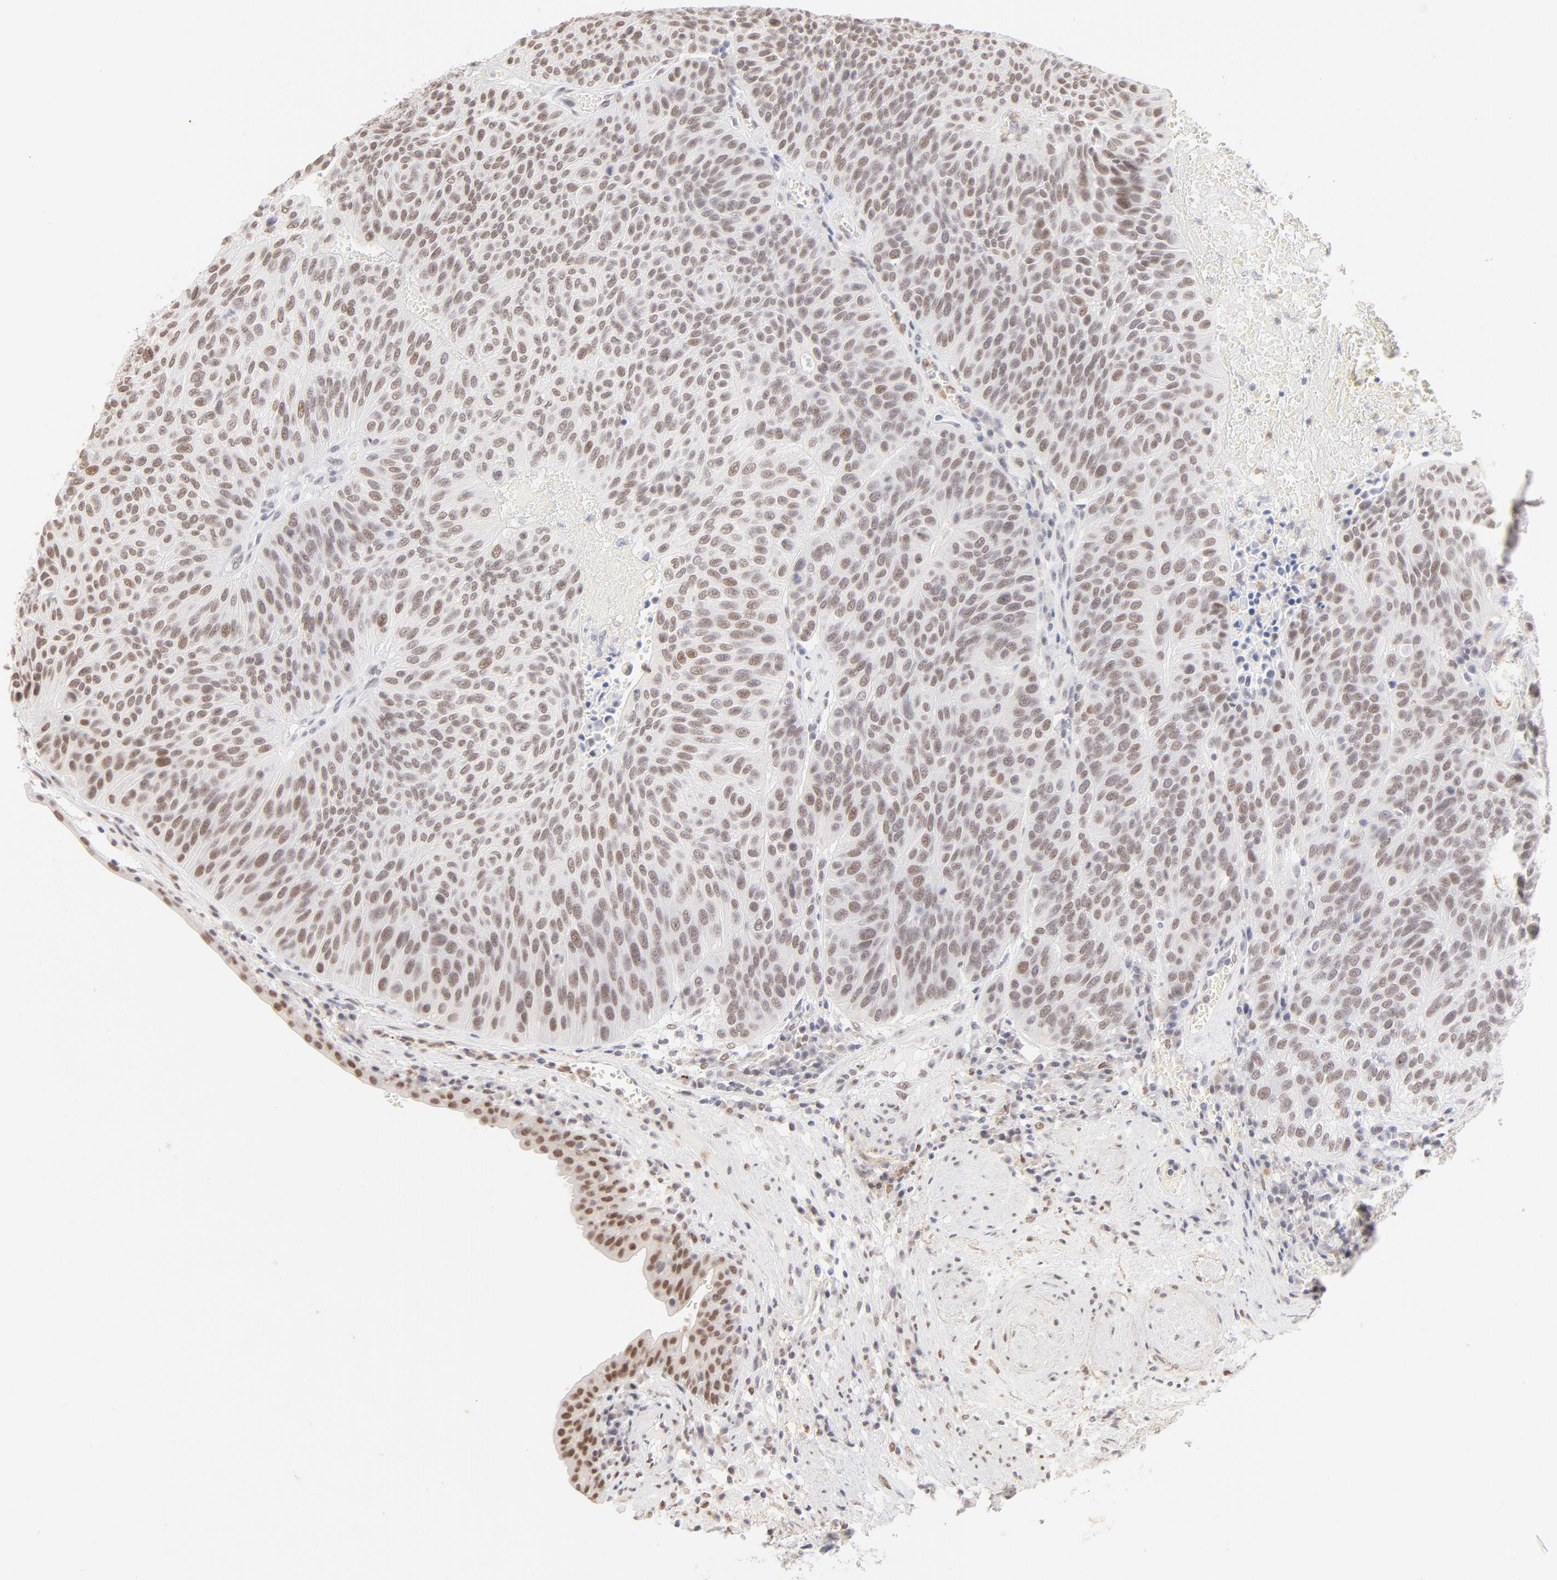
{"staining": {"intensity": "weak", "quantity": ">75%", "location": "nuclear"}, "tissue": "urothelial cancer", "cell_type": "Tumor cells", "image_type": "cancer", "snomed": [{"axis": "morphology", "description": "Urothelial carcinoma, High grade"}, {"axis": "topography", "description": "Urinary bladder"}], "caption": "Immunohistochemistry (IHC) of human urothelial cancer reveals low levels of weak nuclear expression in about >75% of tumor cells. (brown staining indicates protein expression, while blue staining denotes nuclei).", "gene": "PBX1", "patient": {"sex": "male", "age": 66}}